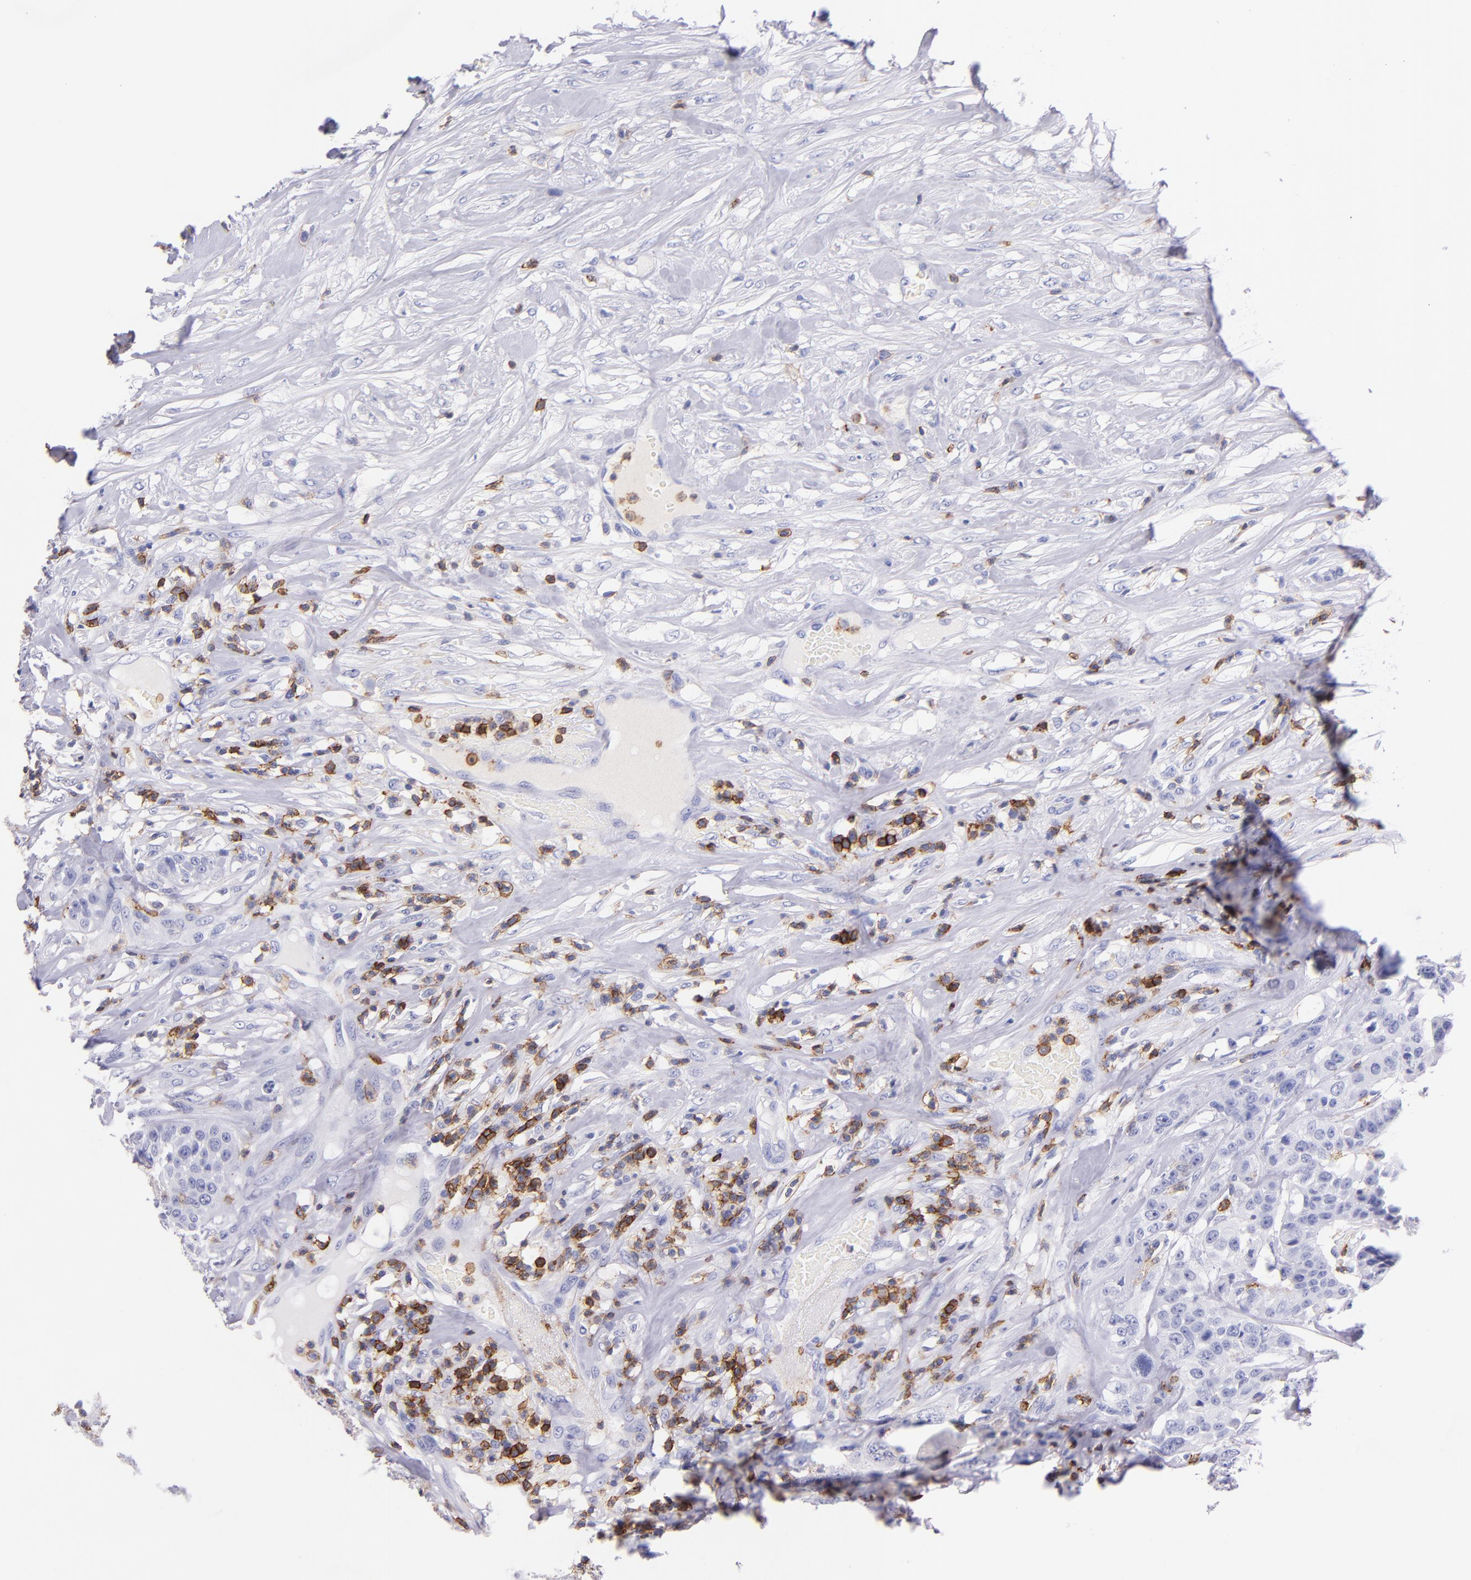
{"staining": {"intensity": "negative", "quantity": "none", "location": "none"}, "tissue": "urothelial cancer", "cell_type": "Tumor cells", "image_type": "cancer", "snomed": [{"axis": "morphology", "description": "Urothelial carcinoma, High grade"}, {"axis": "topography", "description": "Urinary bladder"}], "caption": "Tumor cells show no significant protein staining in urothelial carcinoma (high-grade).", "gene": "SPN", "patient": {"sex": "male", "age": 74}}